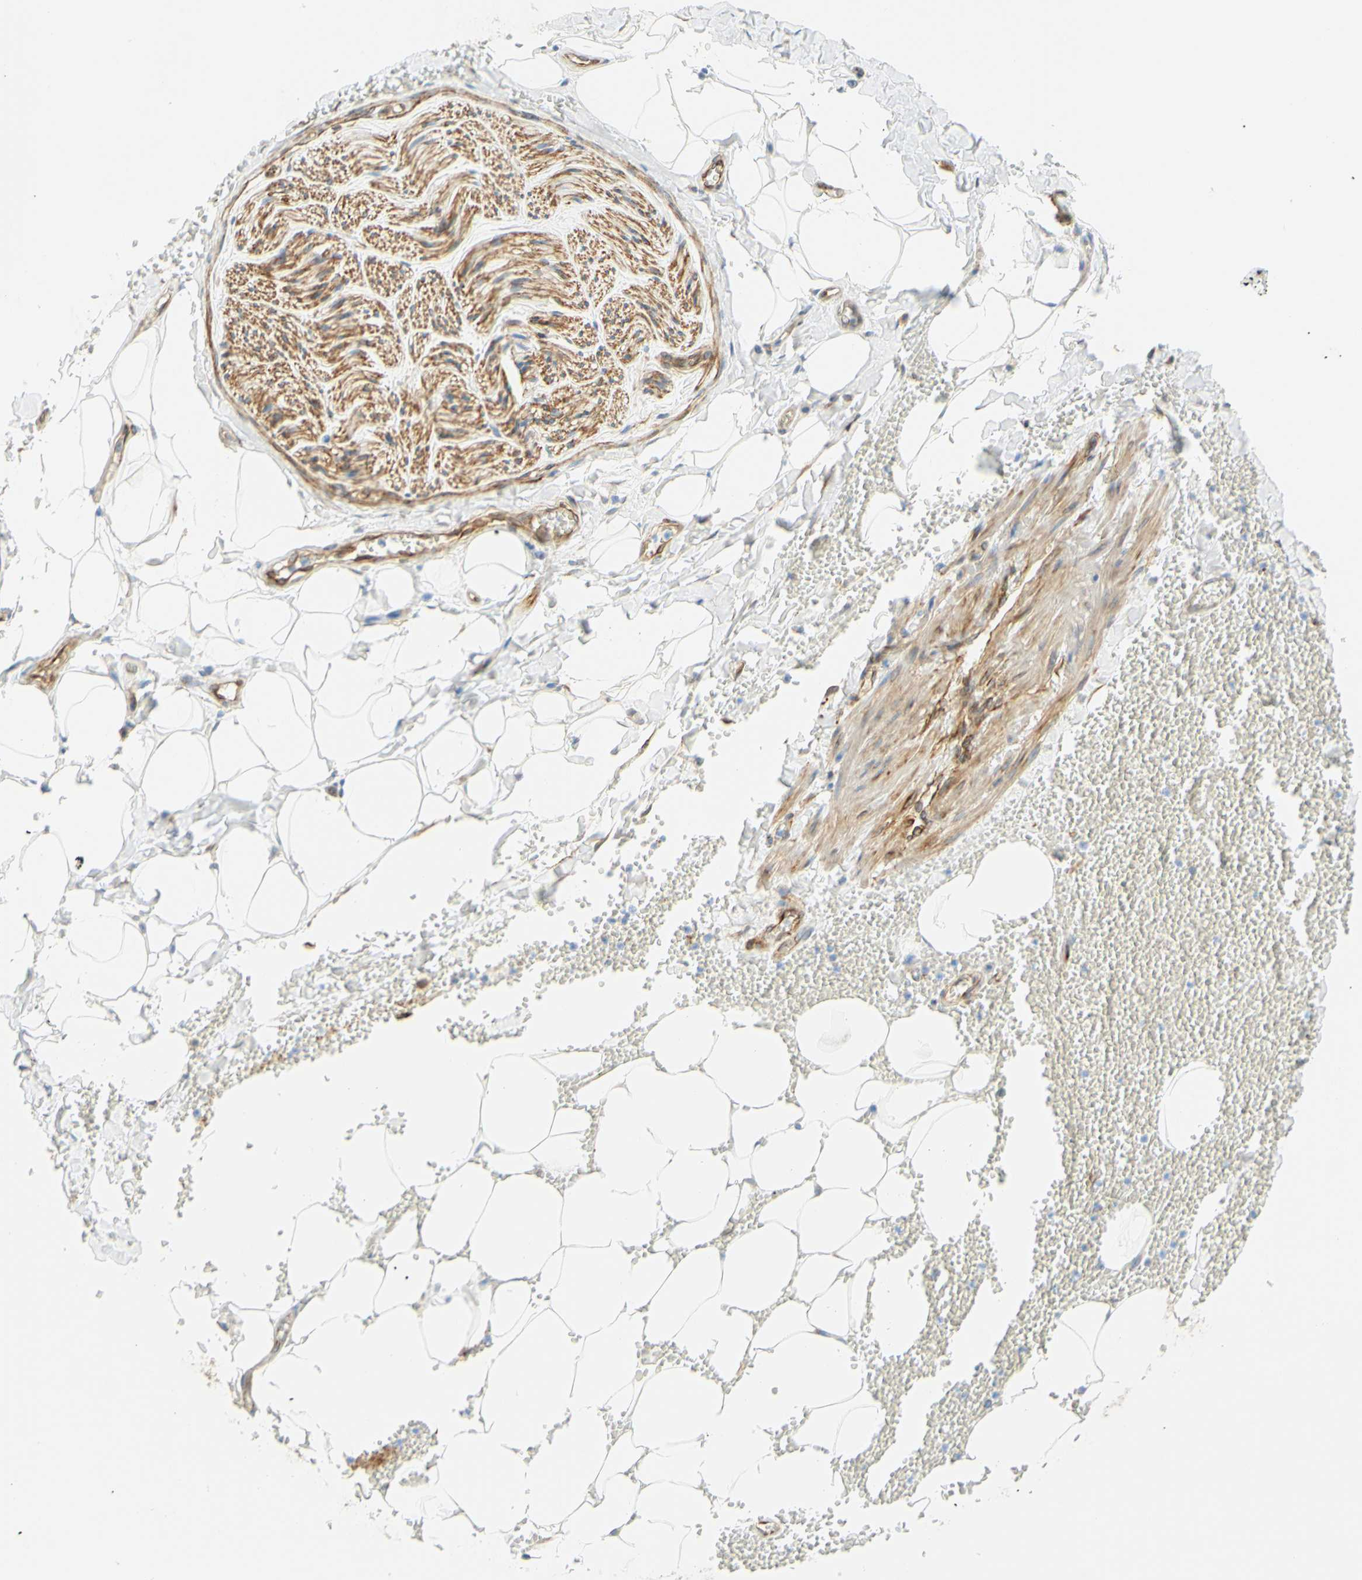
{"staining": {"intensity": "negative", "quantity": "none", "location": "none"}, "tissue": "adipose tissue", "cell_type": "Adipocytes", "image_type": "normal", "snomed": [{"axis": "morphology", "description": "Normal tissue, NOS"}, {"axis": "topography", "description": "Adipose tissue"}, {"axis": "topography", "description": "Peripheral nerve tissue"}], "caption": "This is an immunohistochemistry (IHC) micrograph of normal human adipose tissue. There is no positivity in adipocytes.", "gene": "ENDOD1", "patient": {"sex": "male", "age": 52}}